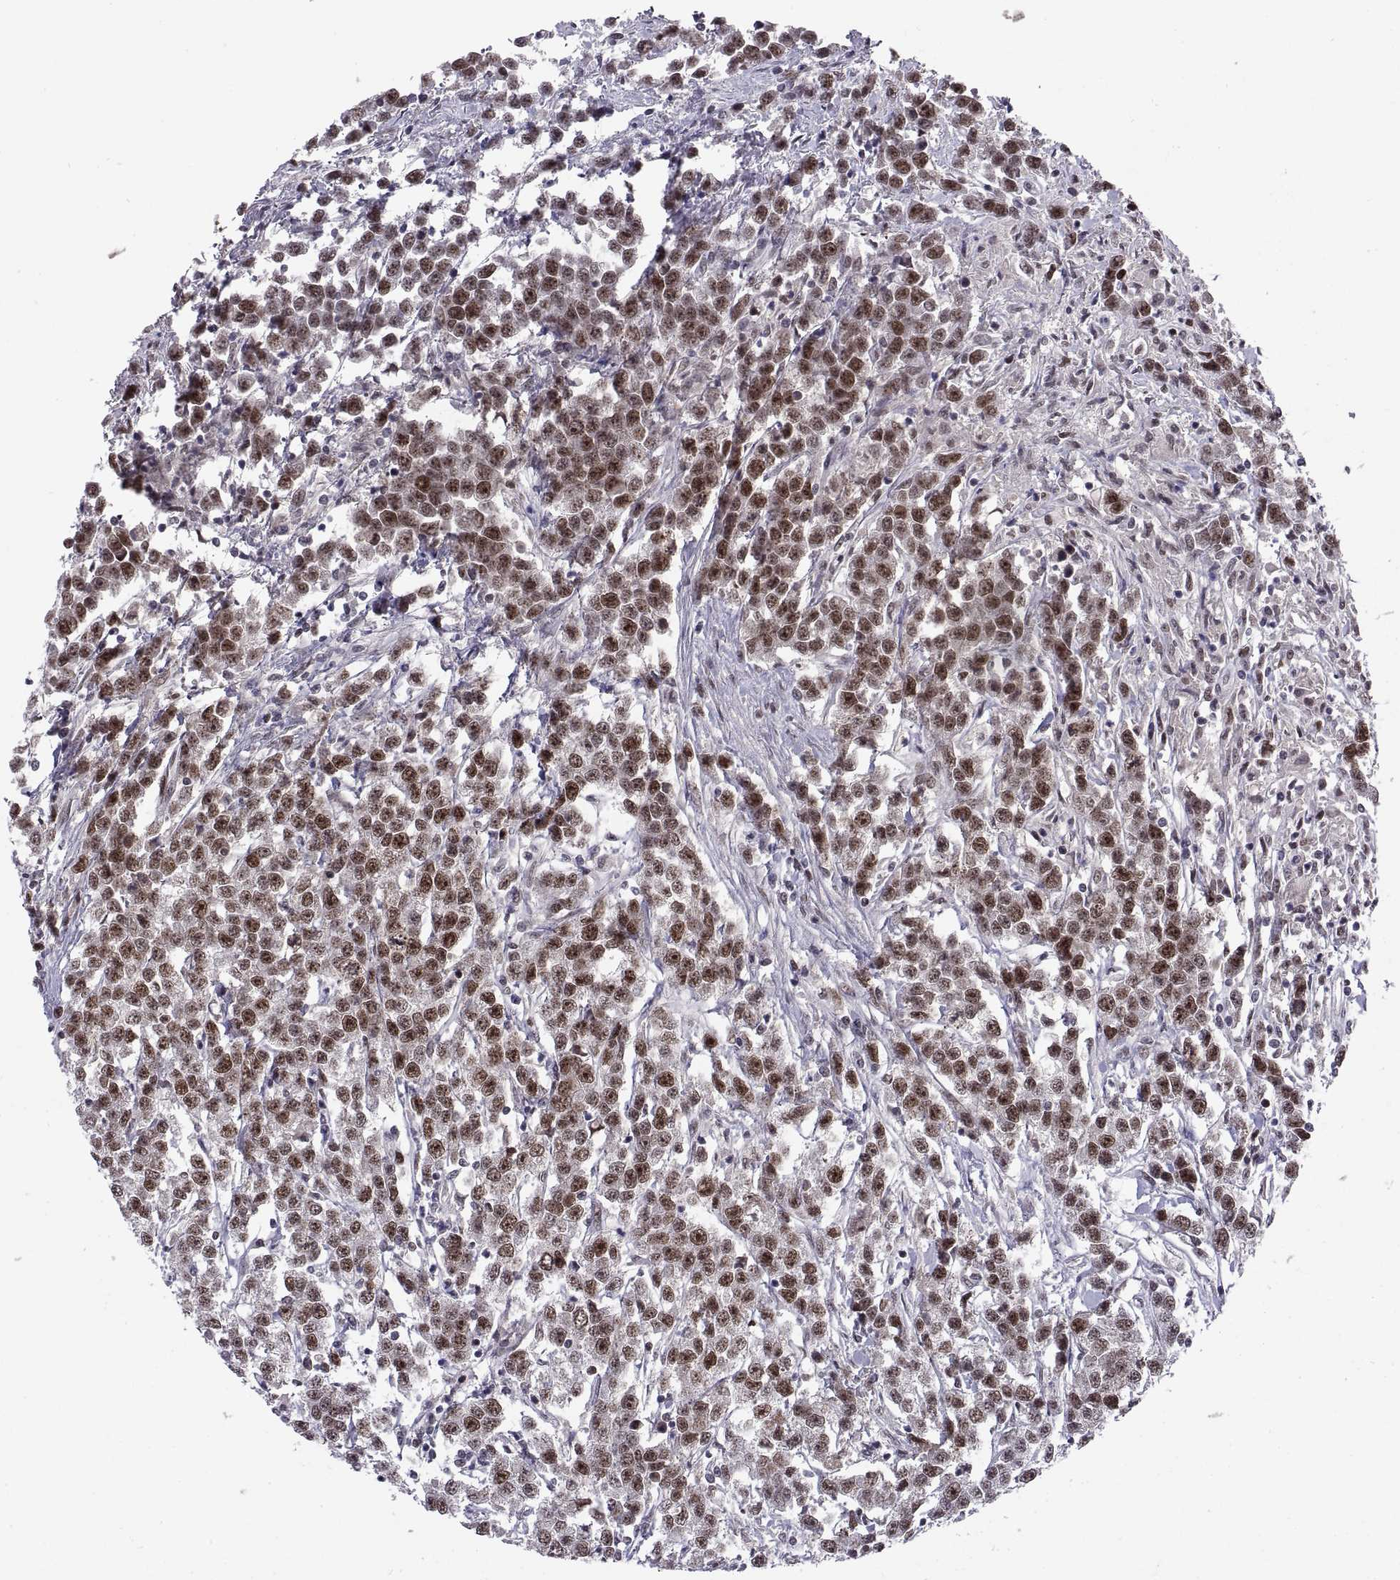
{"staining": {"intensity": "moderate", "quantity": ">75%", "location": "nuclear"}, "tissue": "testis cancer", "cell_type": "Tumor cells", "image_type": "cancer", "snomed": [{"axis": "morphology", "description": "Seminoma, NOS"}, {"axis": "topography", "description": "Testis"}], "caption": "The photomicrograph displays staining of testis cancer (seminoma), revealing moderate nuclear protein staining (brown color) within tumor cells. The protein is stained brown, and the nuclei are stained in blue (DAB IHC with brightfield microscopy, high magnification).", "gene": "CHFR", "patient": {"sex": "male", "age": 59}}